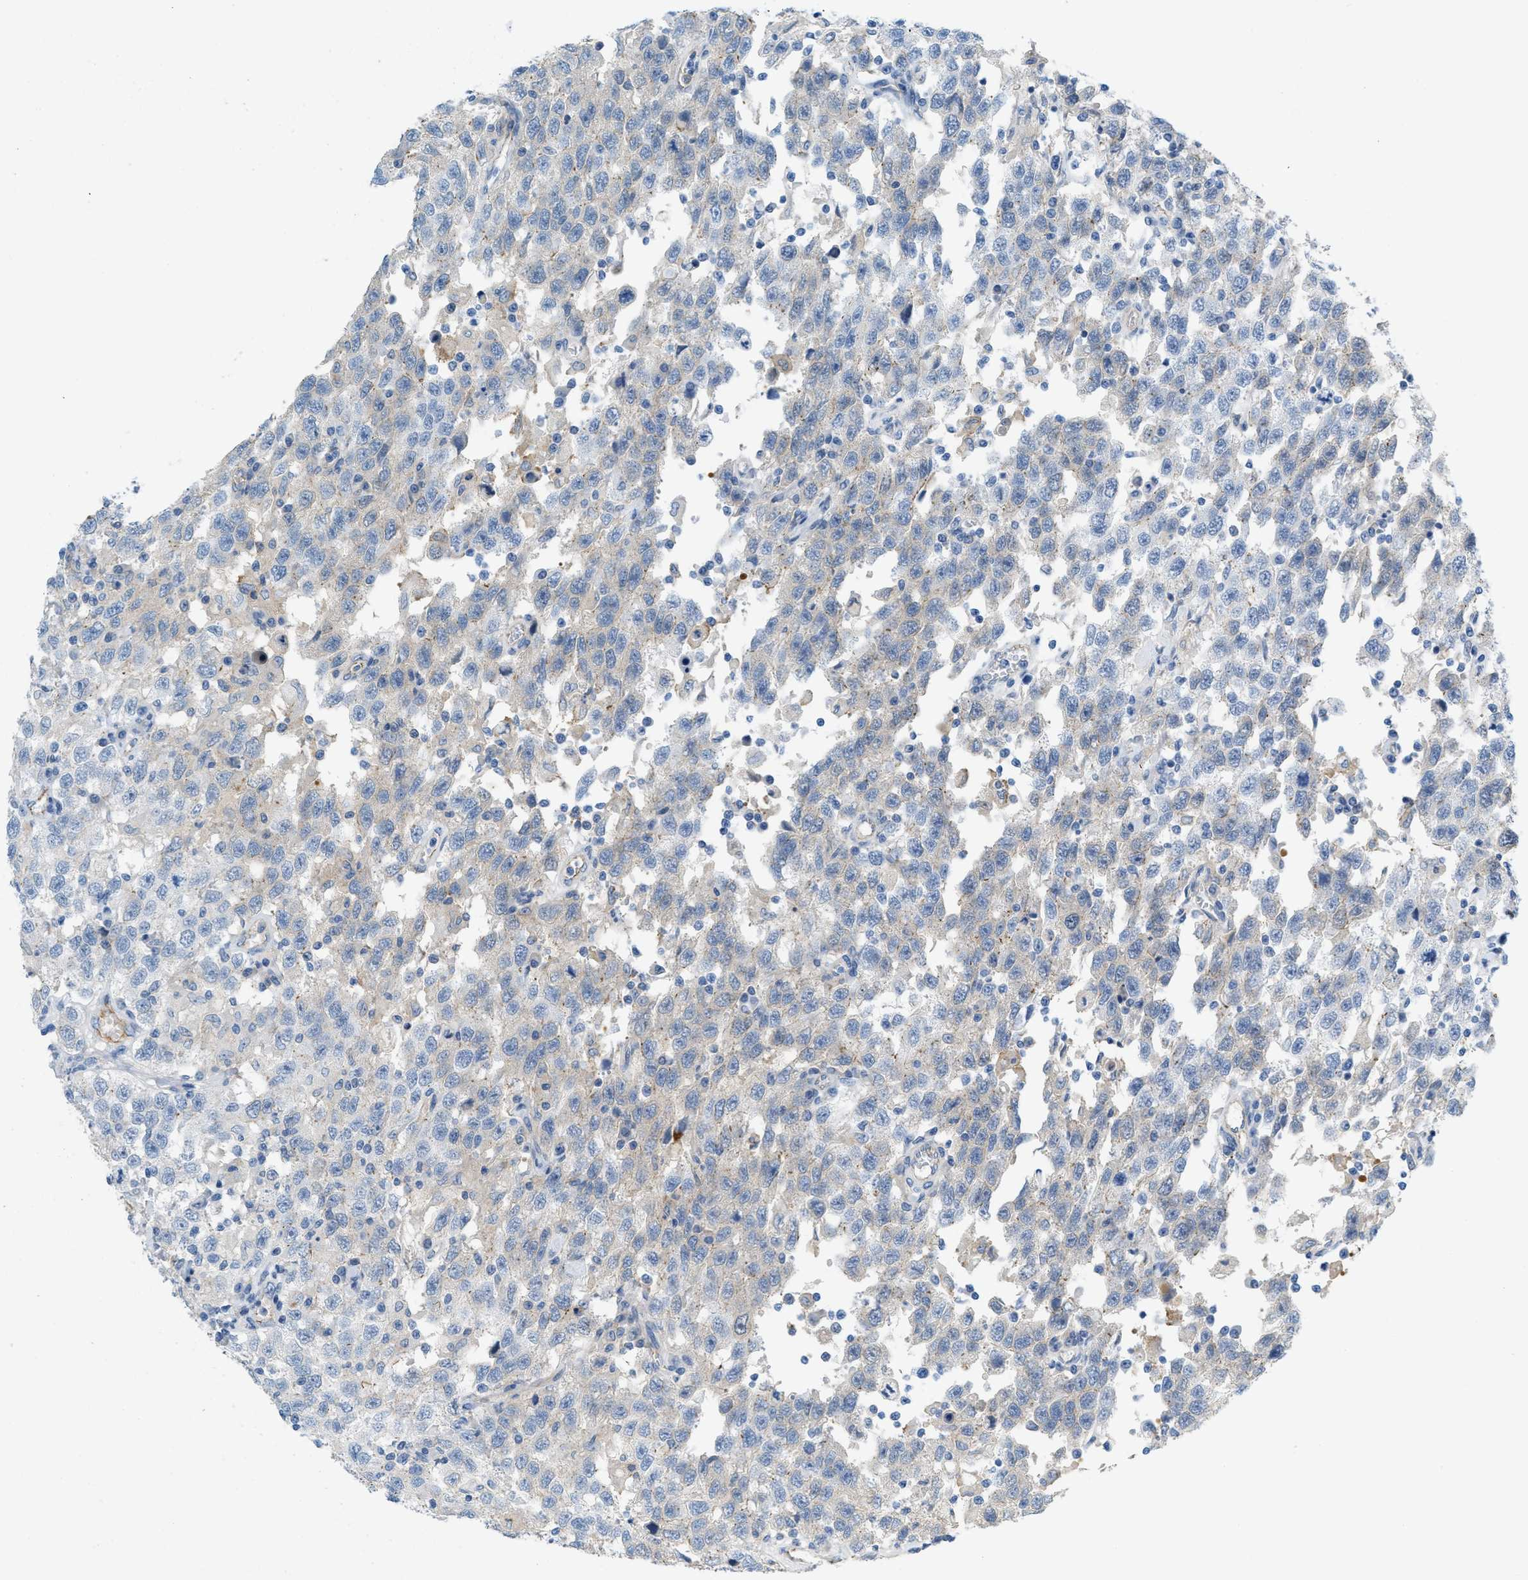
{"staining": {"intensity": "negative", "quantity": "none", "location": "none"}, "tissue": "testis cancer", "cell_type": "Tumor cells", "image_type": "cancer", "snomed": [{"axis": "morphology", "description": "Seminoma, NOS"}, {"axis": "topography", "description": "Testis"}], "caption": "High power microscopy image of an immunohistochemistry (IHC) histopathology image of testis seminoma, revealing no significant staining in tumor cells.", "gene": "CRB3", "patient": {"sex": "male", "age": 41}}